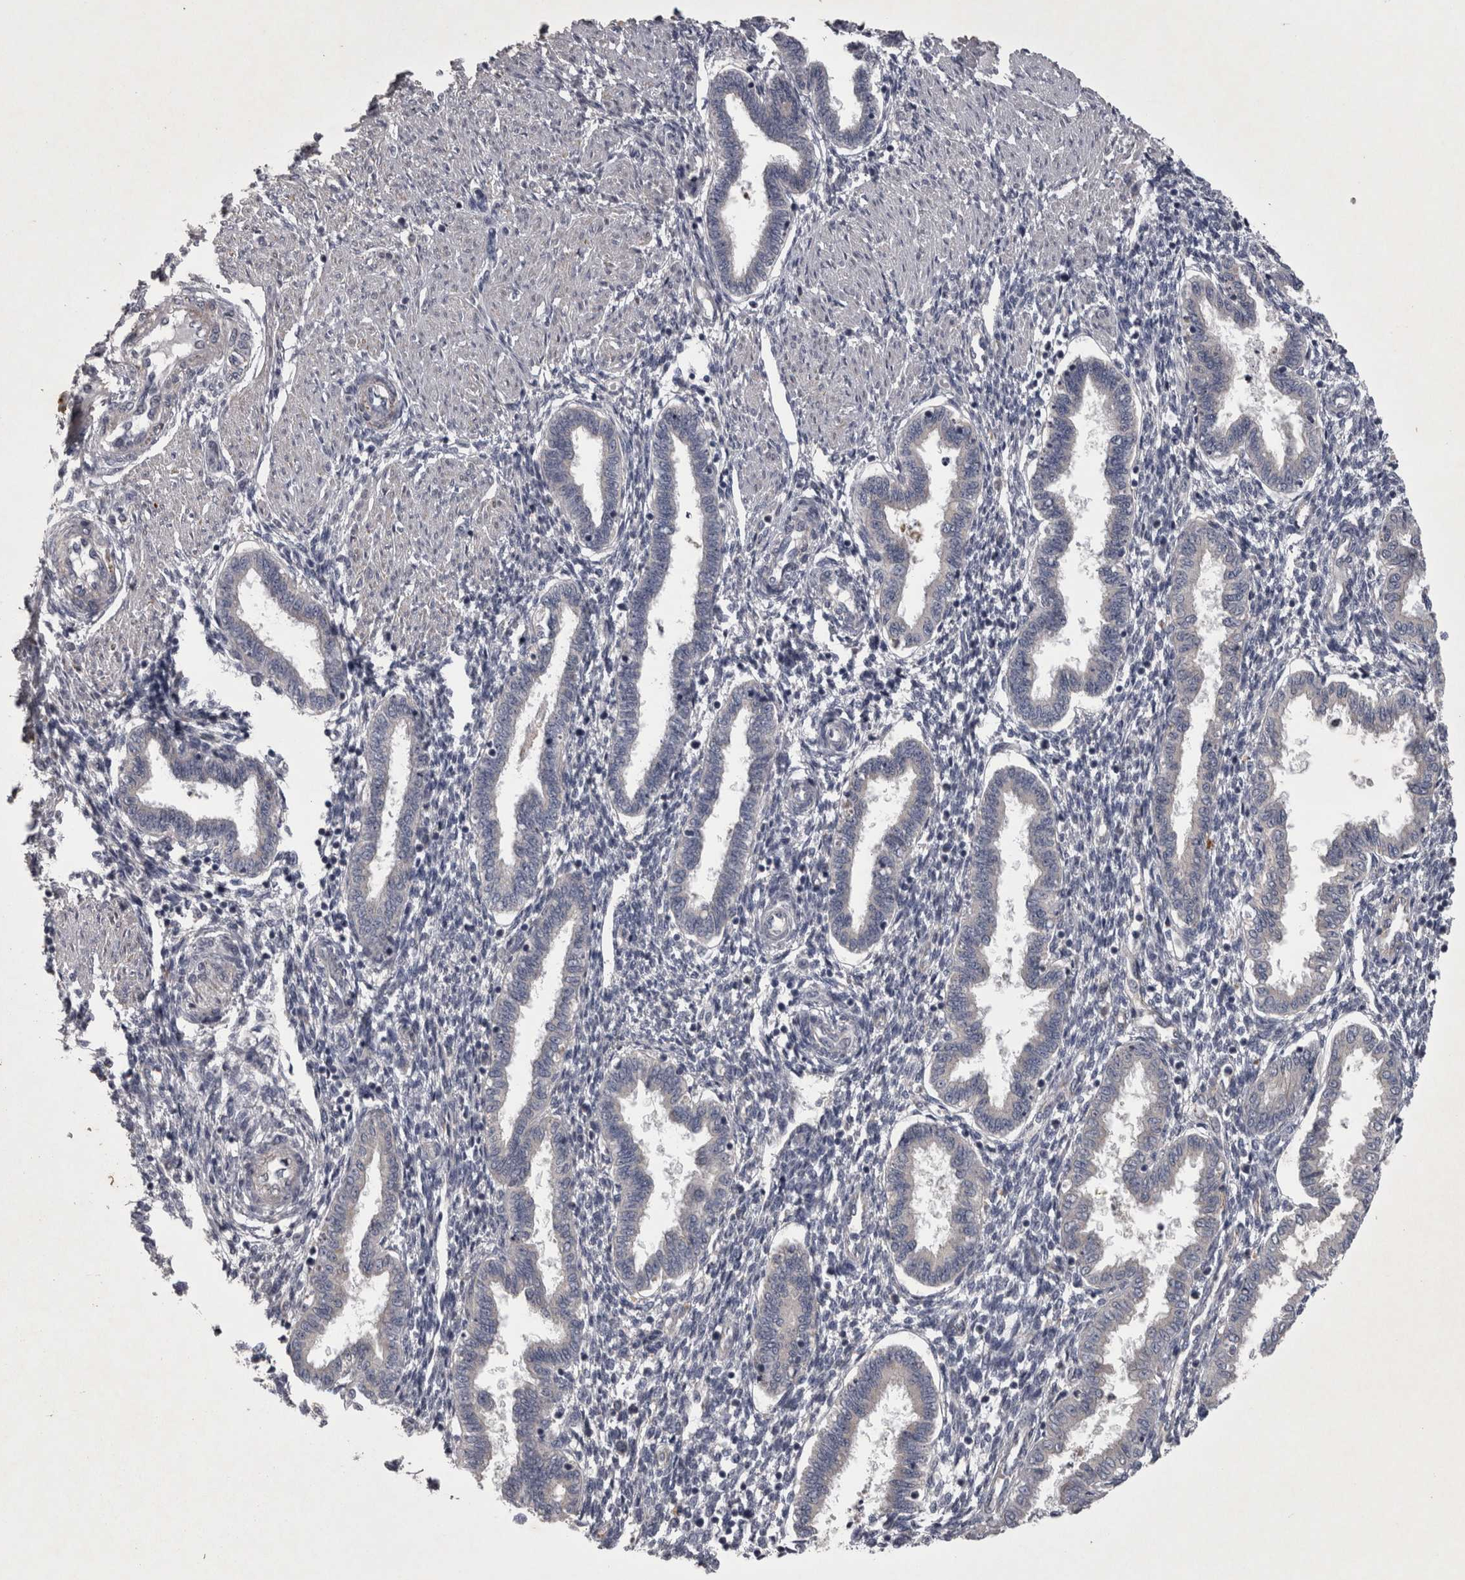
{"staining": {"intensity": "negative", "quantity": "none", "location": "none"}, "tissue": "endometrium", "cell_type": "Cells in endometrial stroma", "image_type": "normal", "snomed": [{"axis": "morphology", "description": "Normal tissue, NOS"}, {"axis": "topography", "description": "Endometrium"}], "caption": "Endometrium stained for a protein using immunohistochemistry shows no positivity cells in endometrial stroma.", "gene": "DBT", "patient": {"sex": "female", "age": 33}}